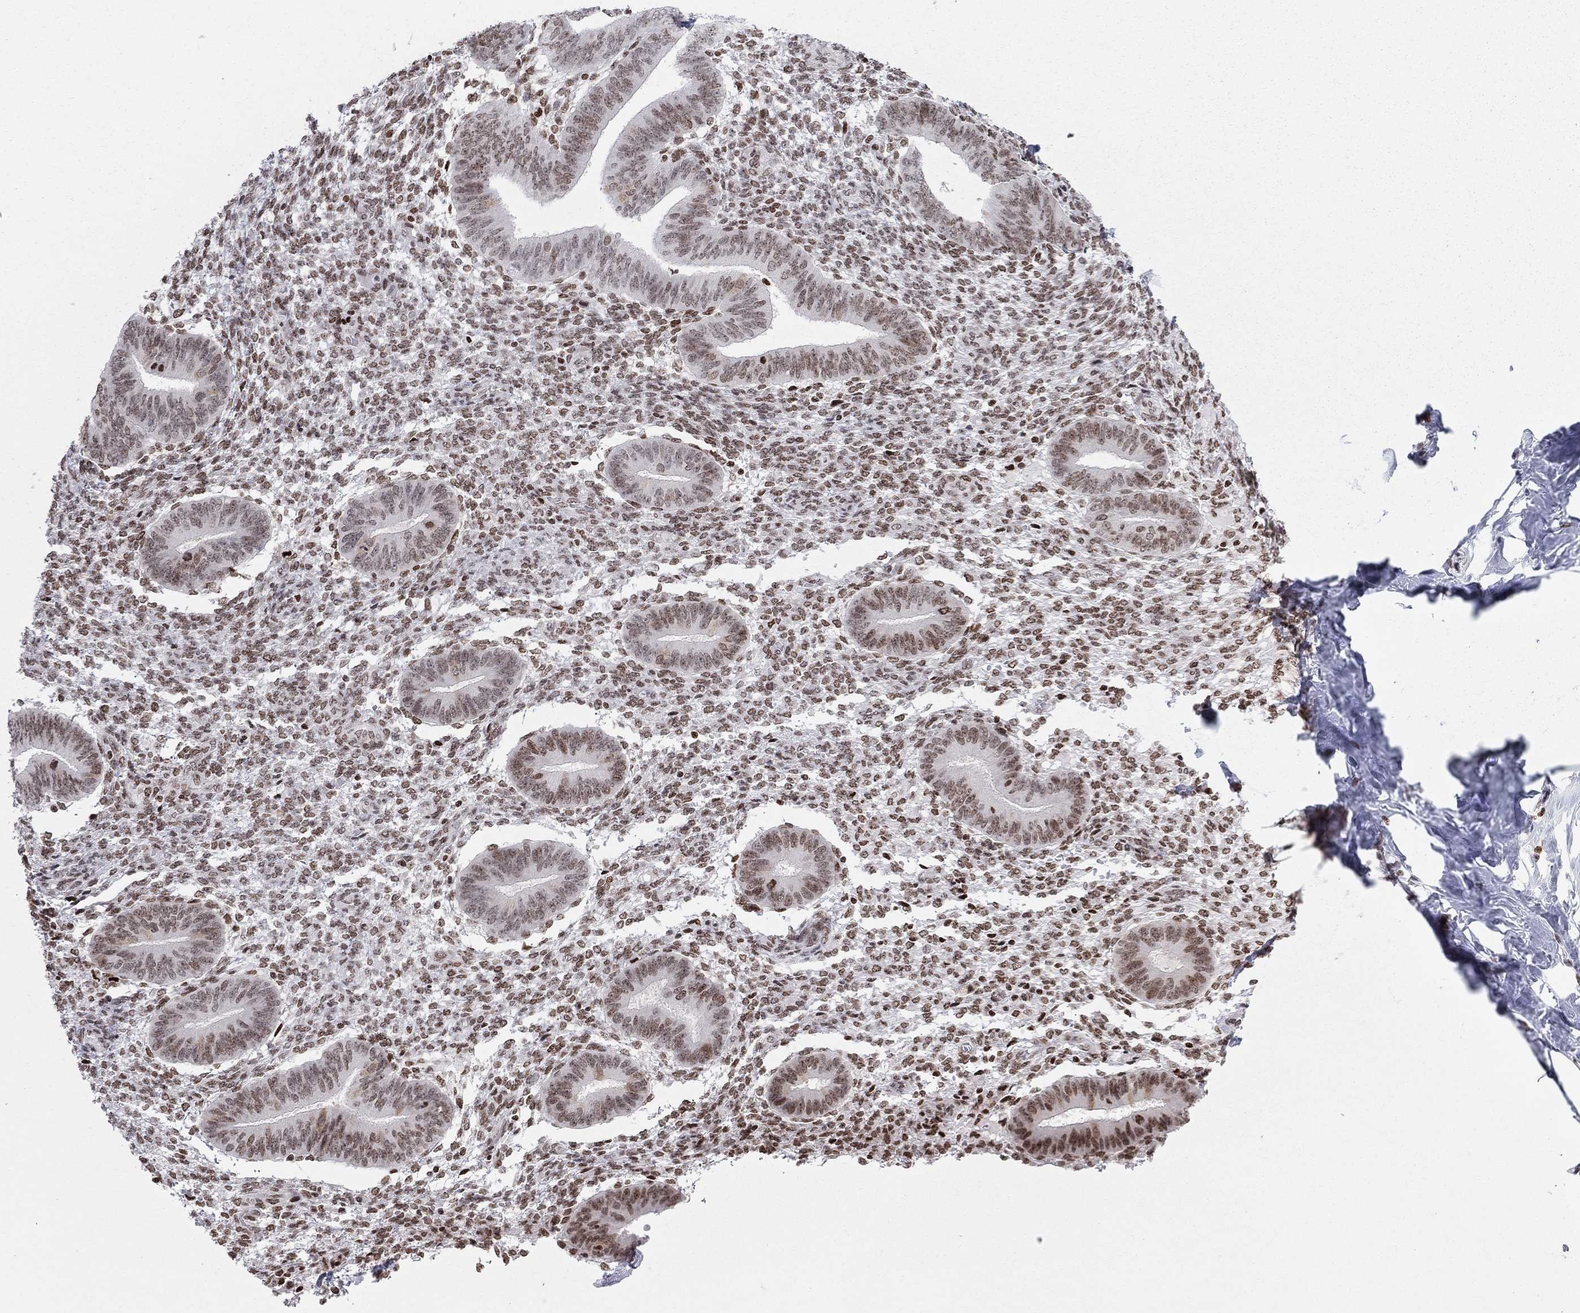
{"staining": {"intensity": "weak", "quantity": "25%-75%", "location": "cytoplasmic/membranous"}, "tissue": "endometrium", "cell_type": "Cells in endometrial stroma", "image_type": "normal", "snomed": [{"axis": "morphology", "description": "Normal tissue, NOS"}, {"axis": "topography", "description": "Endometrium"}], "caption": "Normal endometrium shows weak cytoplasmic/membranous staining in about 25%-75% of cells in endometrial stroma, visualized by immunohistochemistry. The protein is stained brown, and the nuclei are stained in blue (DAB IHC with brightfield microscopy, high magnification).", "gene": "H2AX", "patient": {"sex": "female", "age": 47}}